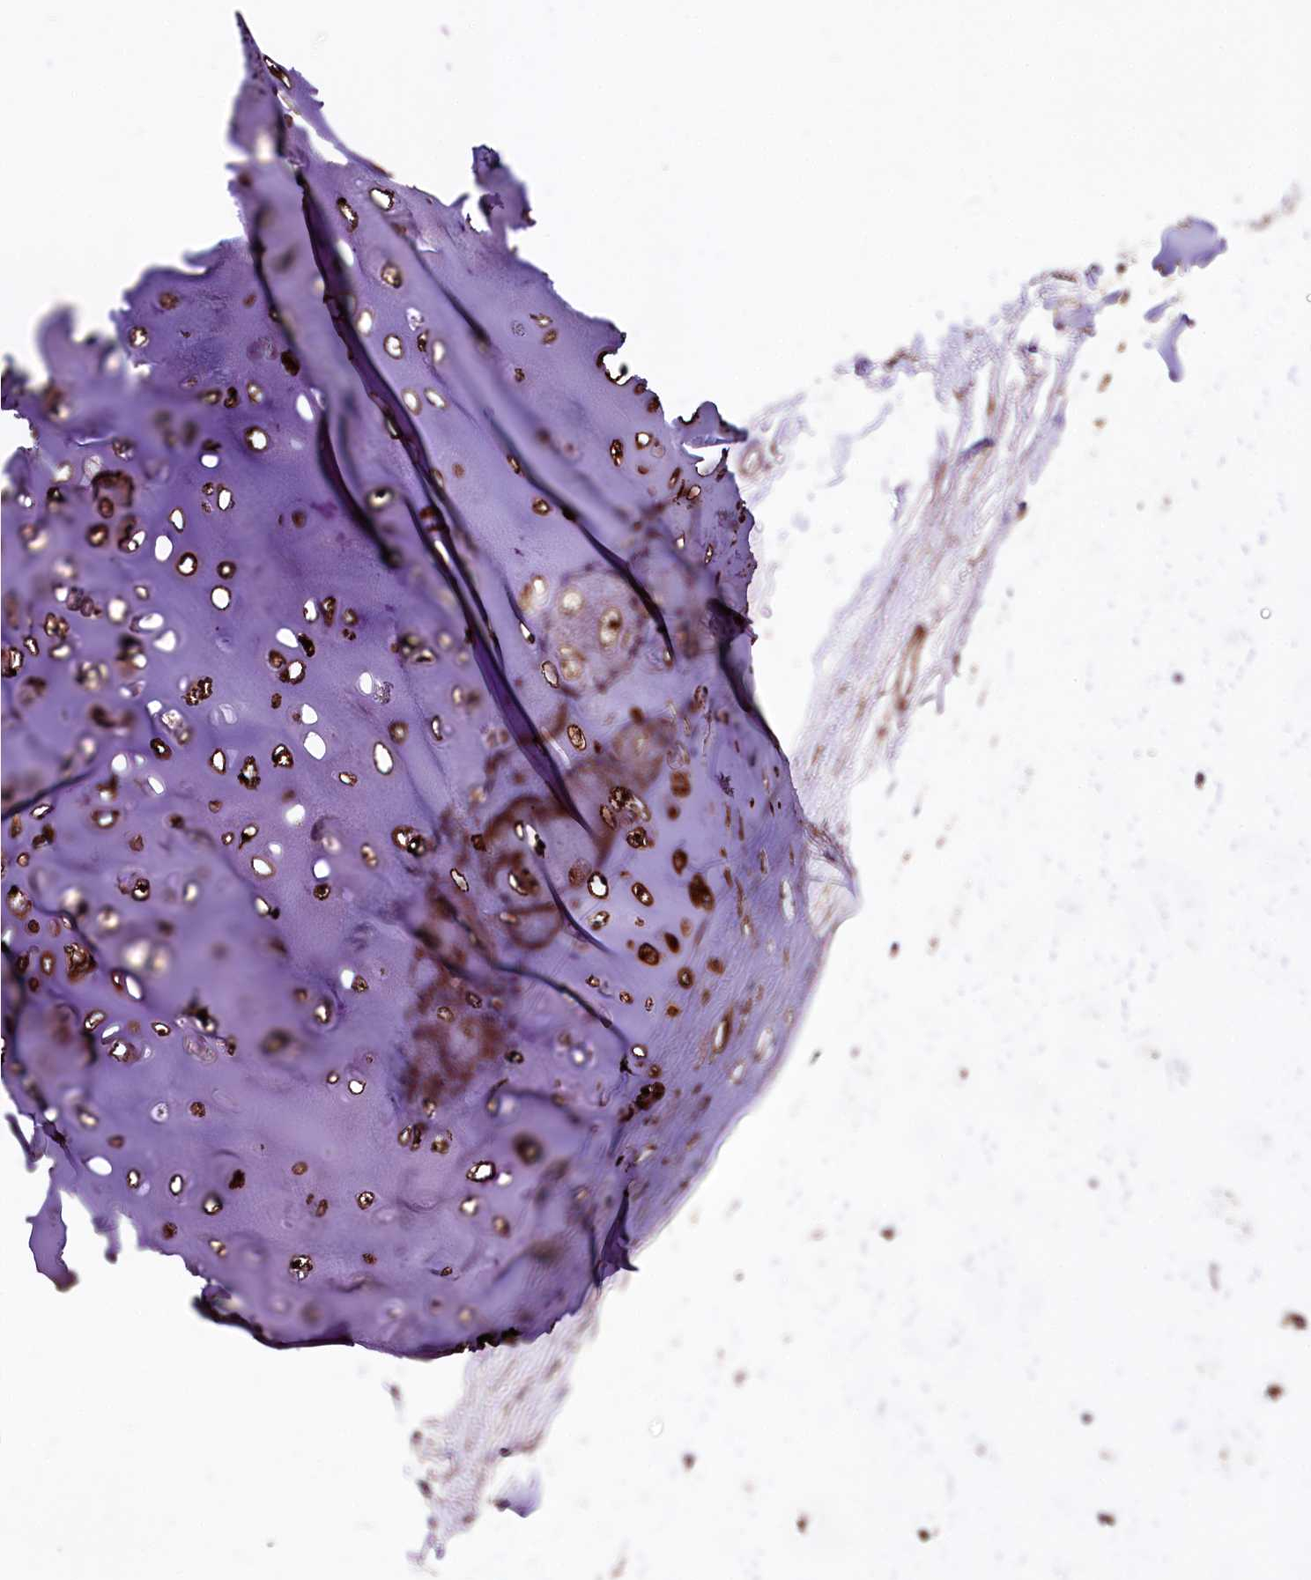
{"staining": {"intensity": "negative", "quantity": "none", "location": "none"}, "tissue": "adipose tissue", "cell_type": "Adipocytes", "image_type": "normal", "snomed": [{"axis": "morphology", "description": "Normal tissue, NOS"}, {"axis": "topography", "description": "Lymph node"}, {"axis": "topography", "description": "Bronchus"}], "caption": "Immunohistochemical staining of normal adipose tissue demonstrates no significant staining in adipocytes. (Immunohistochemistry (ihc), brightfield microscopy, high magnification).", "gene": "WWC1", "patient": {"sex": "male", "age": 63}}